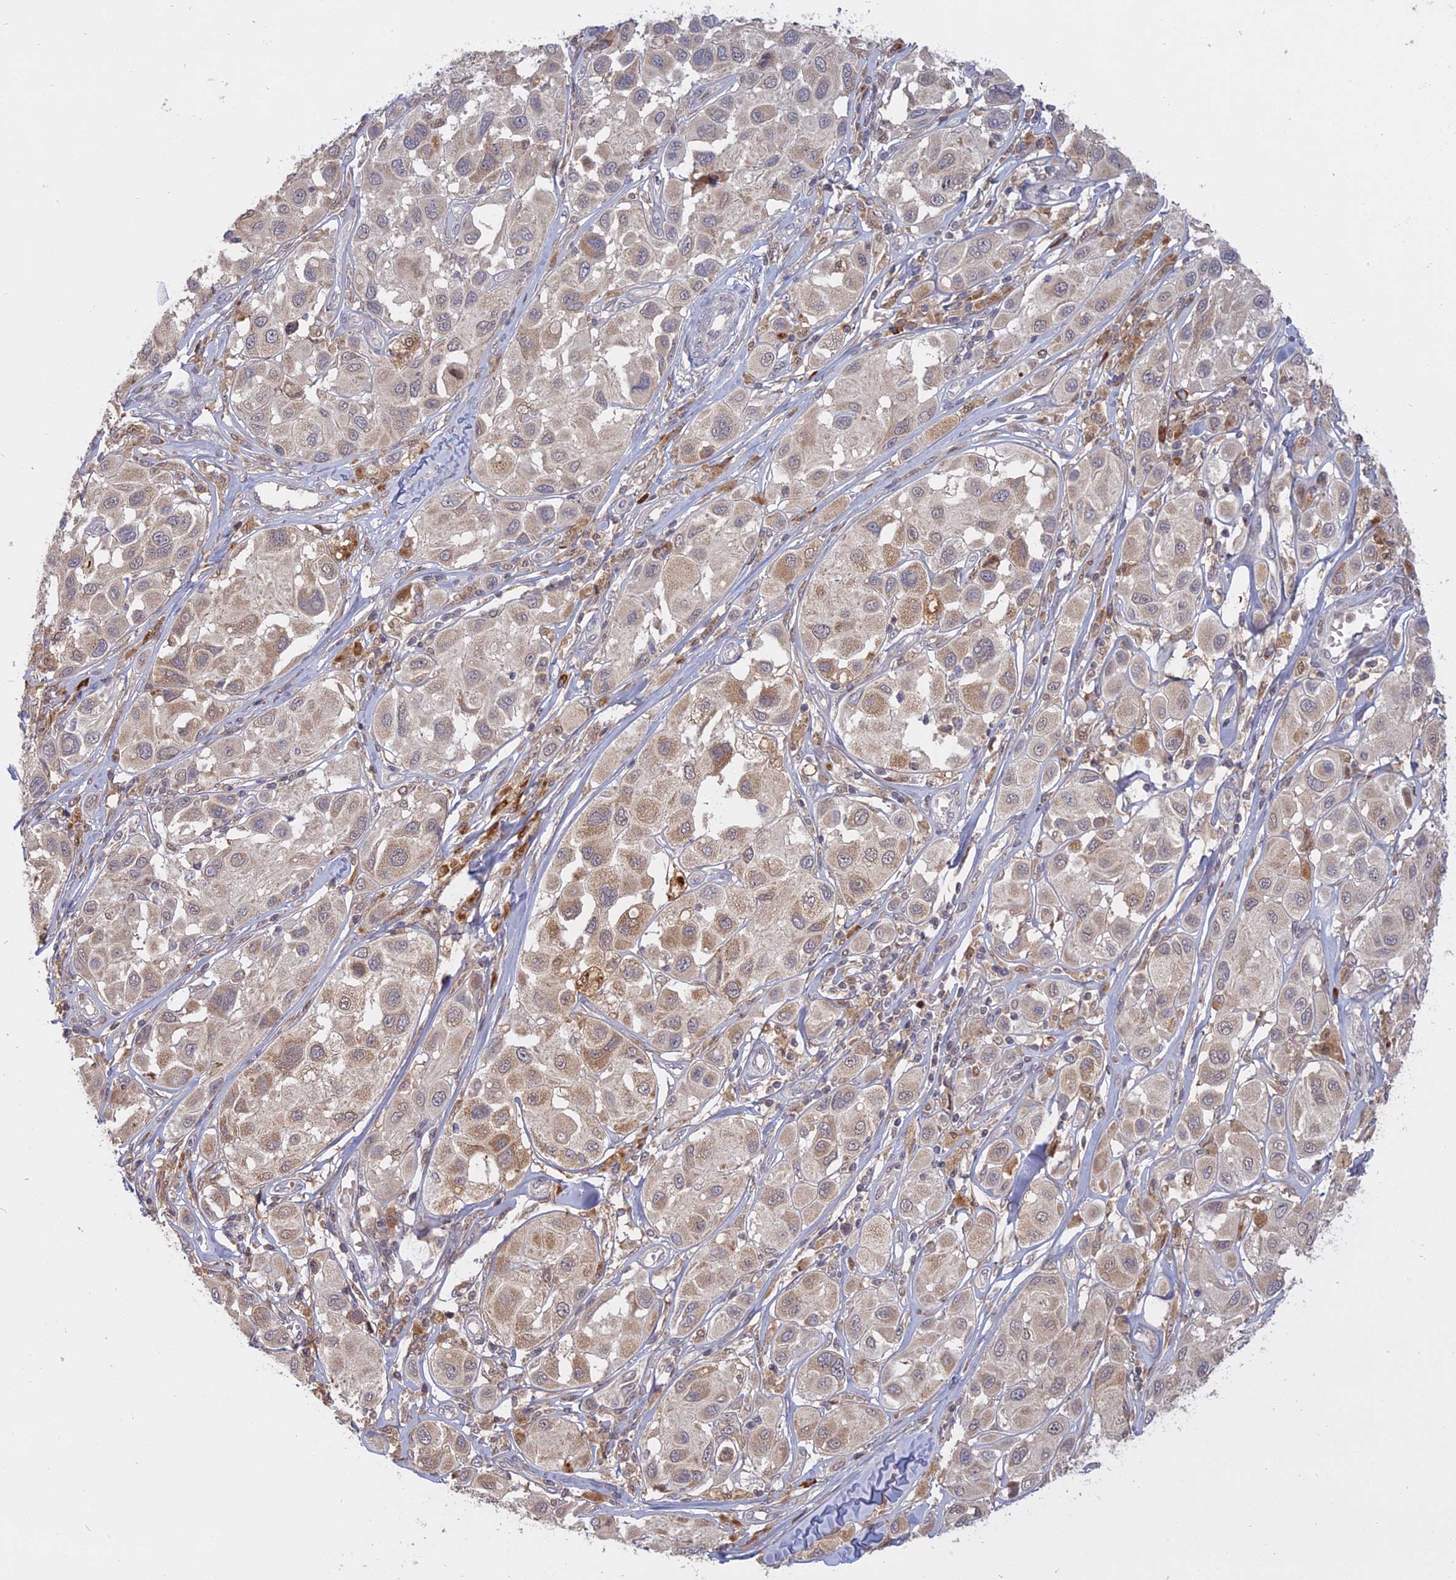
{"staining": {"intensity": "weak", "quantity": "25%-75%", "location": "cytoplasmic/membranous"}, "tissue": "melanoma", "cell_type": "Tumor cells", "image_type": "cancer", "snomed": [{"axis": "morphology", "description": "Malignant melanoma, Metastatic site"}, {"axis": "topography", "description": "Skin"}], "caption": "Protein staining of melanoma tissue displays weak cytoplasmic/membranous positivity in approximately 25%-75% of tumor cells. (DAB = brown stain, brightfield microscopy at high magnification).", "gene": "TMEM208", "patient": {"sex": "male", "age": 41}}